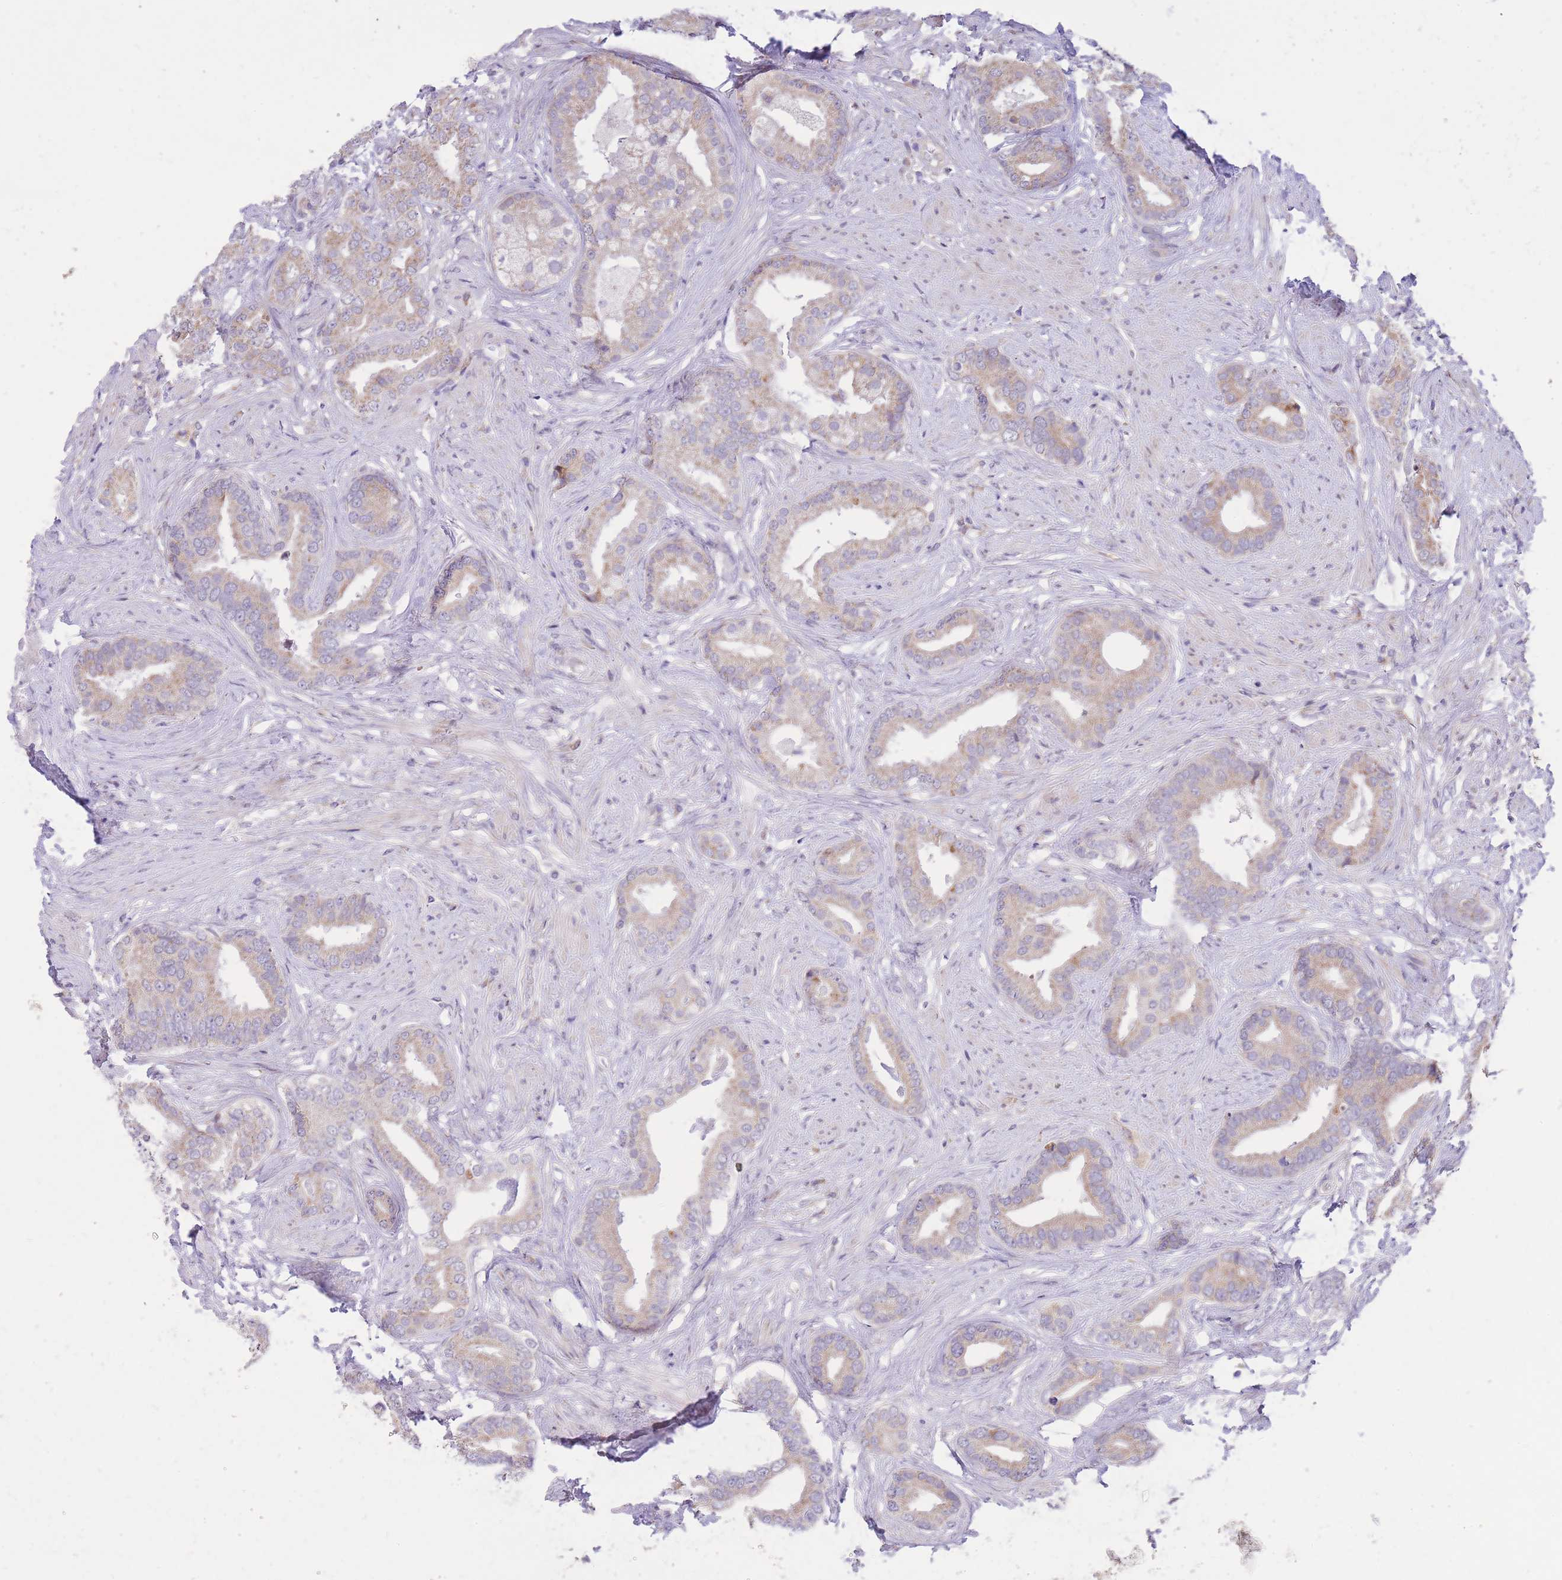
{"staining": {"intensity": "weak", "quantity": "<25%", "location": "cytoplasmic/membranous"}, "tissue": "prostate cancer", "cell_type": "Tumor cells", "image_type": "cancer", "snomed": [{"axis": "morphology", "description": "Adenocarcinoma, High grade"}, {"axis": "topography", "description": "Prostate"}], "caption": "This is a micrograph of IHC staining of prostate cancer, which shows no staining in tumor cells.", "gene": "TOPAZ1", "patient": {"sex": "male", "age": 55}}